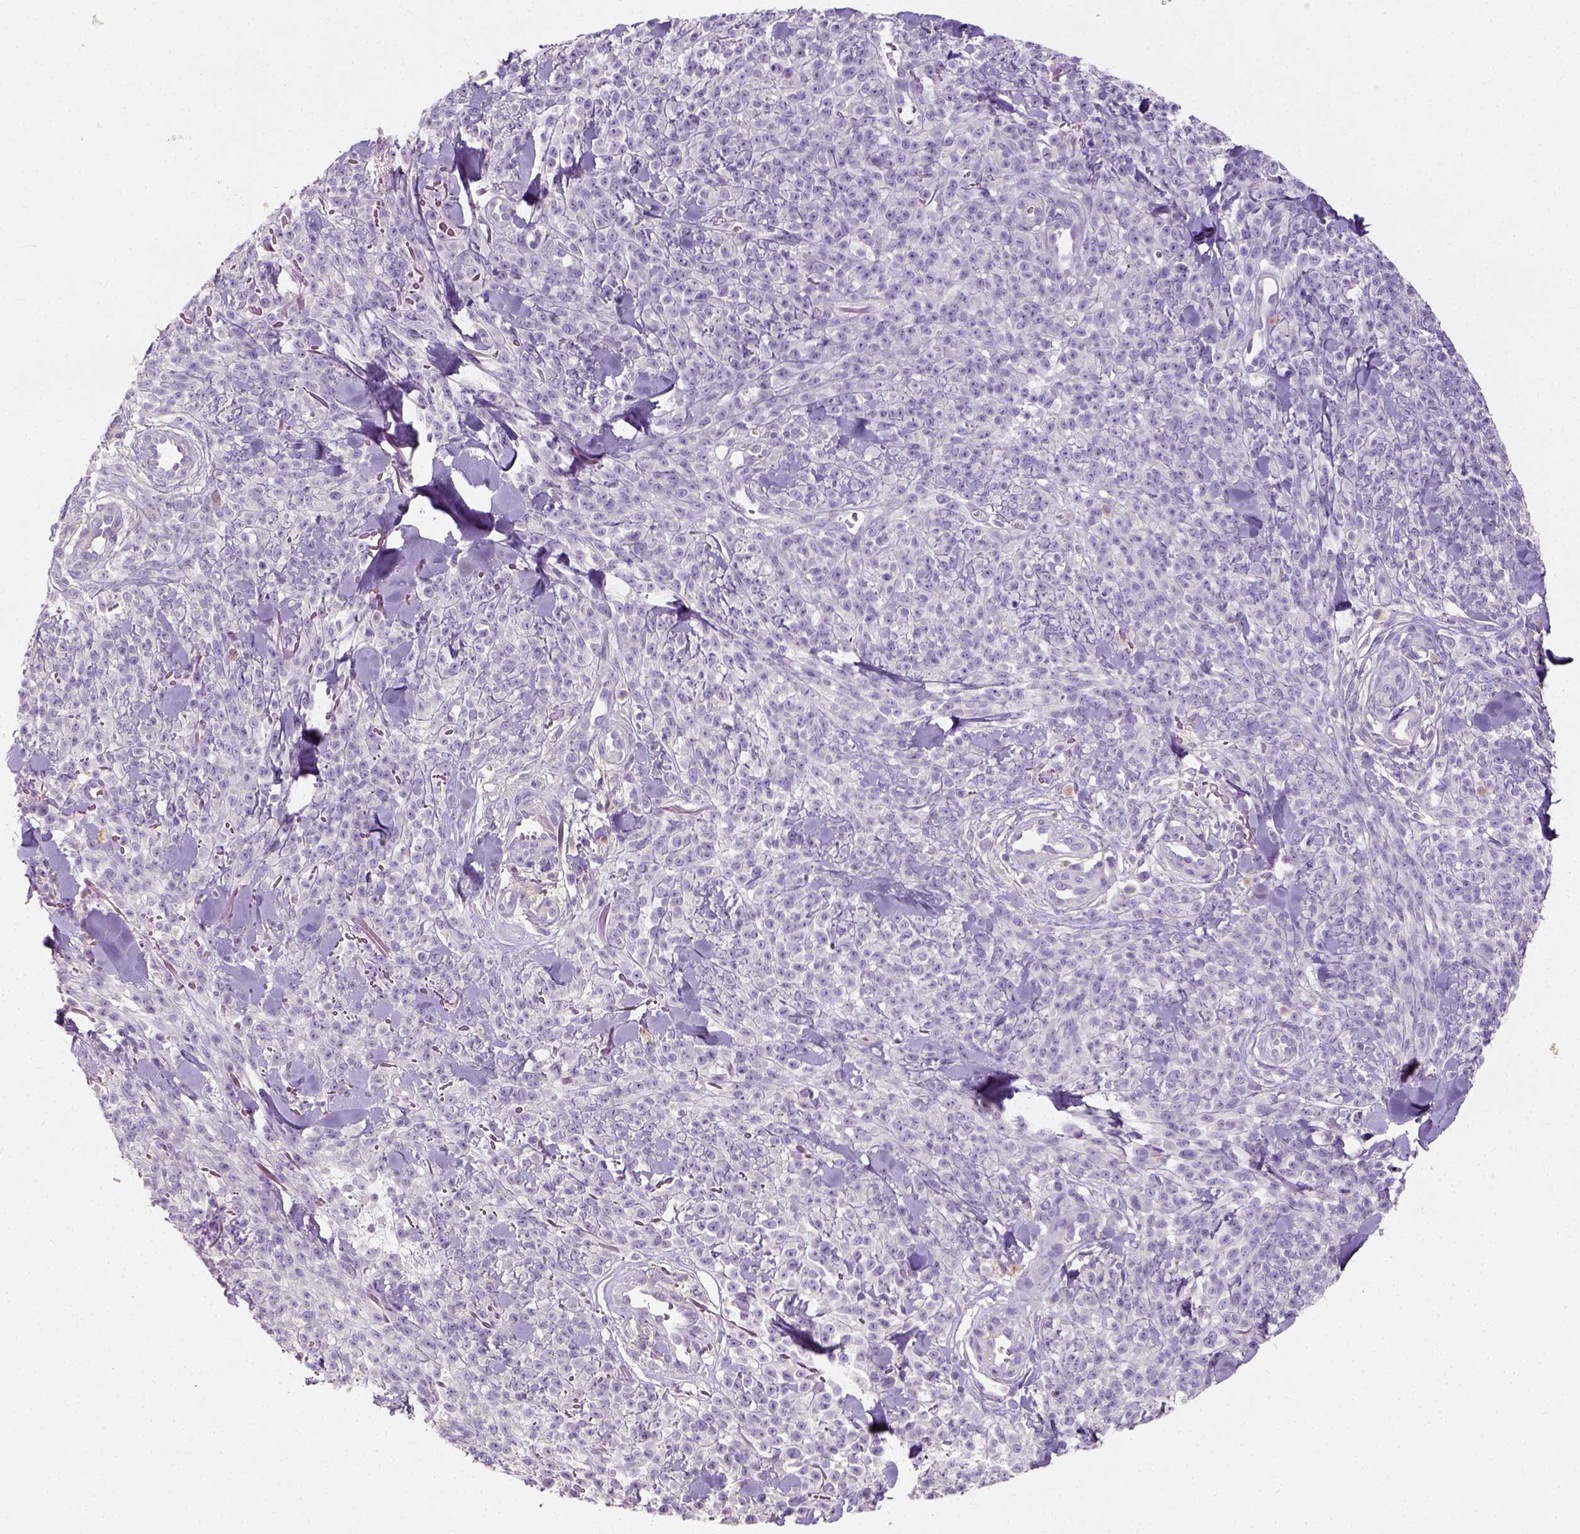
{"staining": {"intensity": "negative", "quantity": "none", "location": "none"}, "tissue": "melanoma", "cell_type": "Tumor cells", "image_type": "cancer", "snomed": [{"axis": "morphology", "description": "Malignant melanoma, NOS"}, {"axis": "topography", "description": "Skin"}, {"axis": "topography", "description": "Skin of trunk"}], "caption": "IHC histopathology image of melanoma stained for a protein (brown), which shows no staining in tumor cells.", "gene": "DHCR24", "patient": {"sex": "male", "age": 74}}